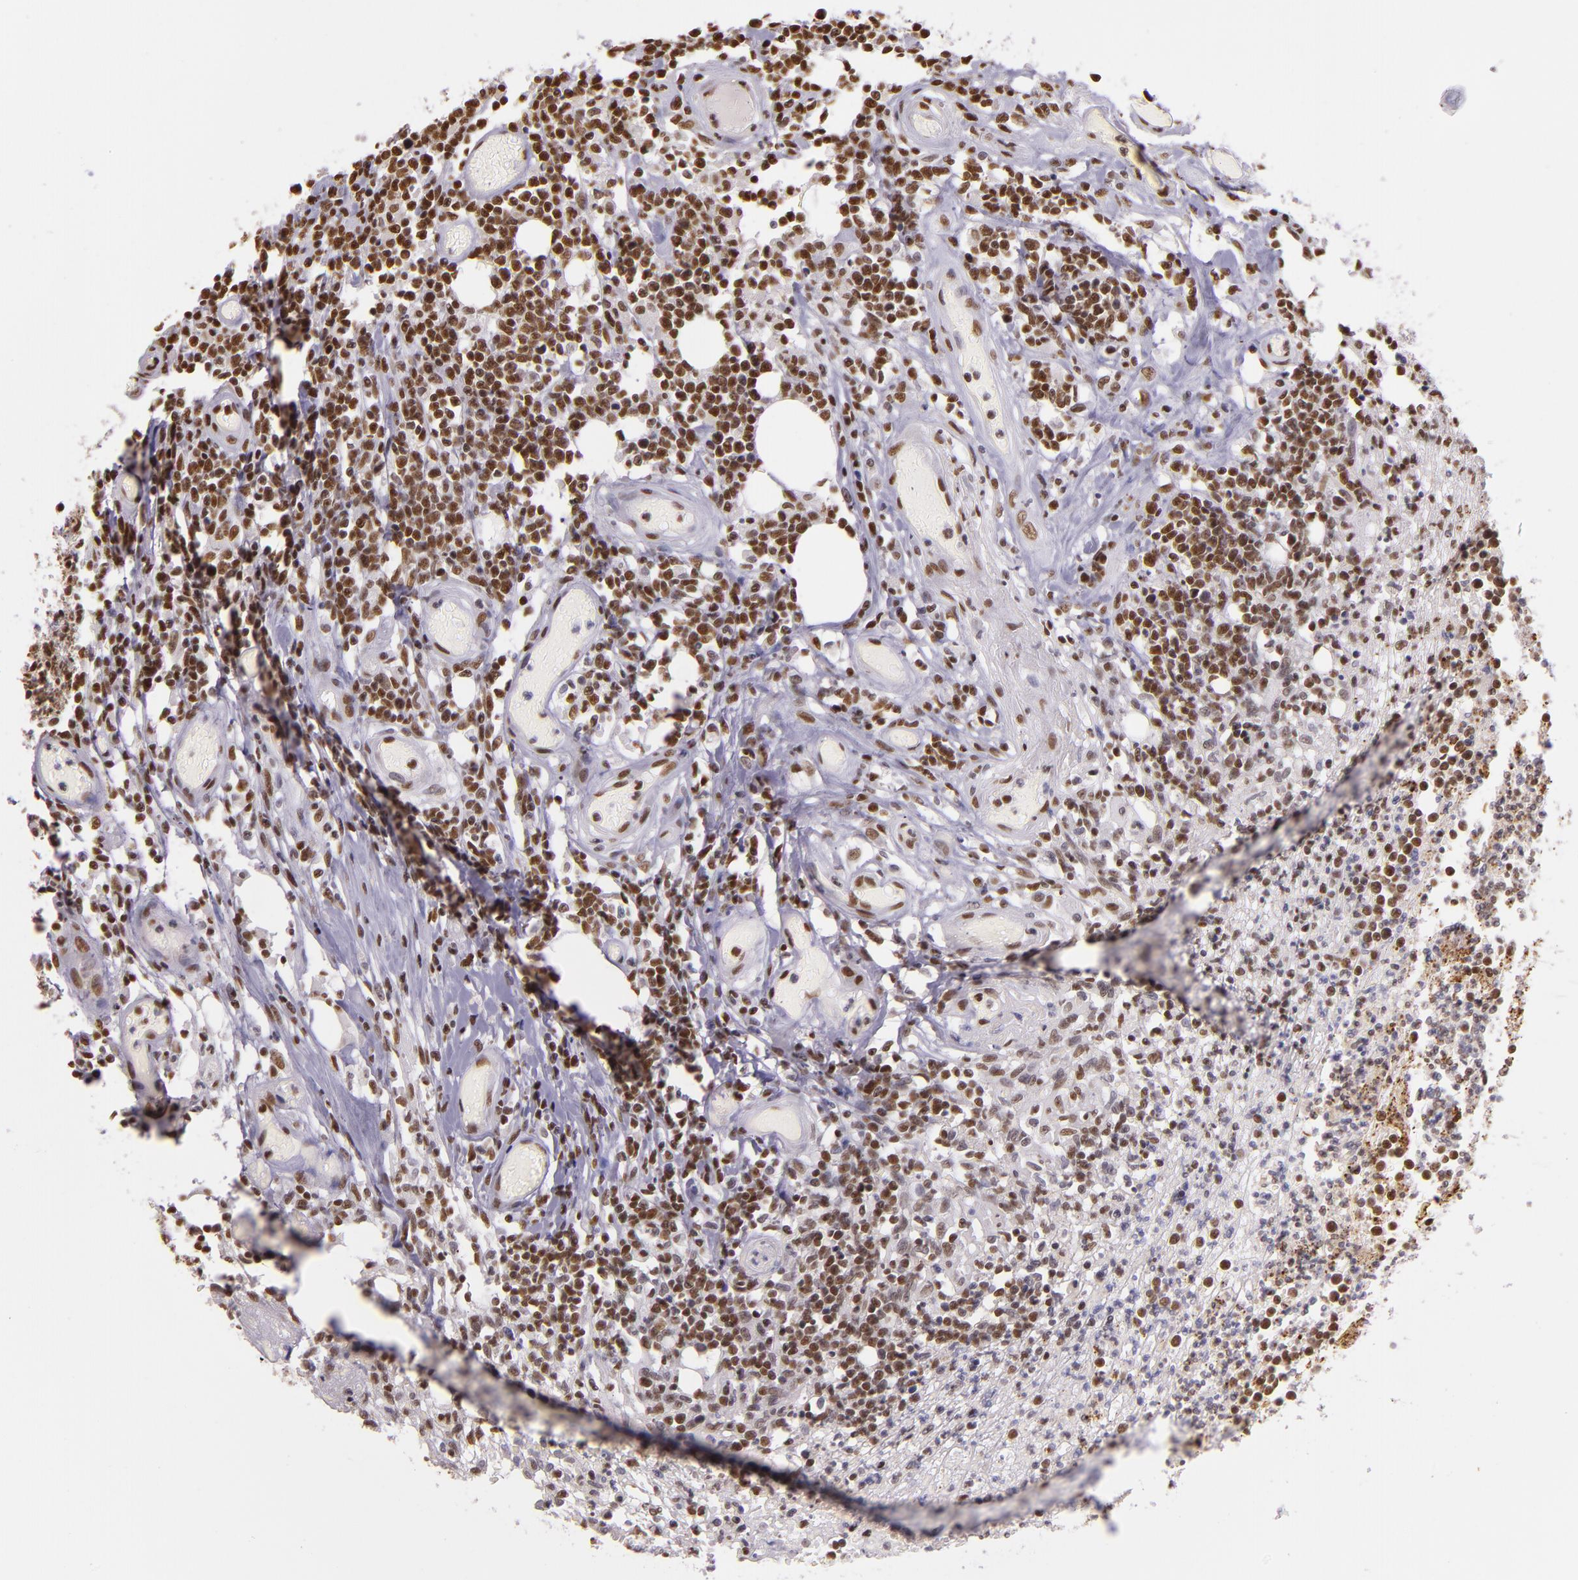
{"staining": {"intensity": "moderate", "quantity": ">75%", "location": "nuclear"}, "tissue": "lymphoma", "cell_type": "Tumor cells", "image_type": "cancer", "snomed": [{"axis": "morphology", "description": "Malignant lymphoma, non-Hodgkin's type, High grade"}, {"axis": "topography", "description": "Colon"}], "caption": "Immunohistochemical staining of human malignant lymphoma, non-Hodgkin's type (high-grade) exhibits moderate nuclear protein staining in approximately >75% of tumor cells. (DAB (3,3'-diaminobenzidine) = brown stain, brightfield microscopy at high magnification).", "gene": "USF1", "patient": {"sex": "male", "age": 82}}